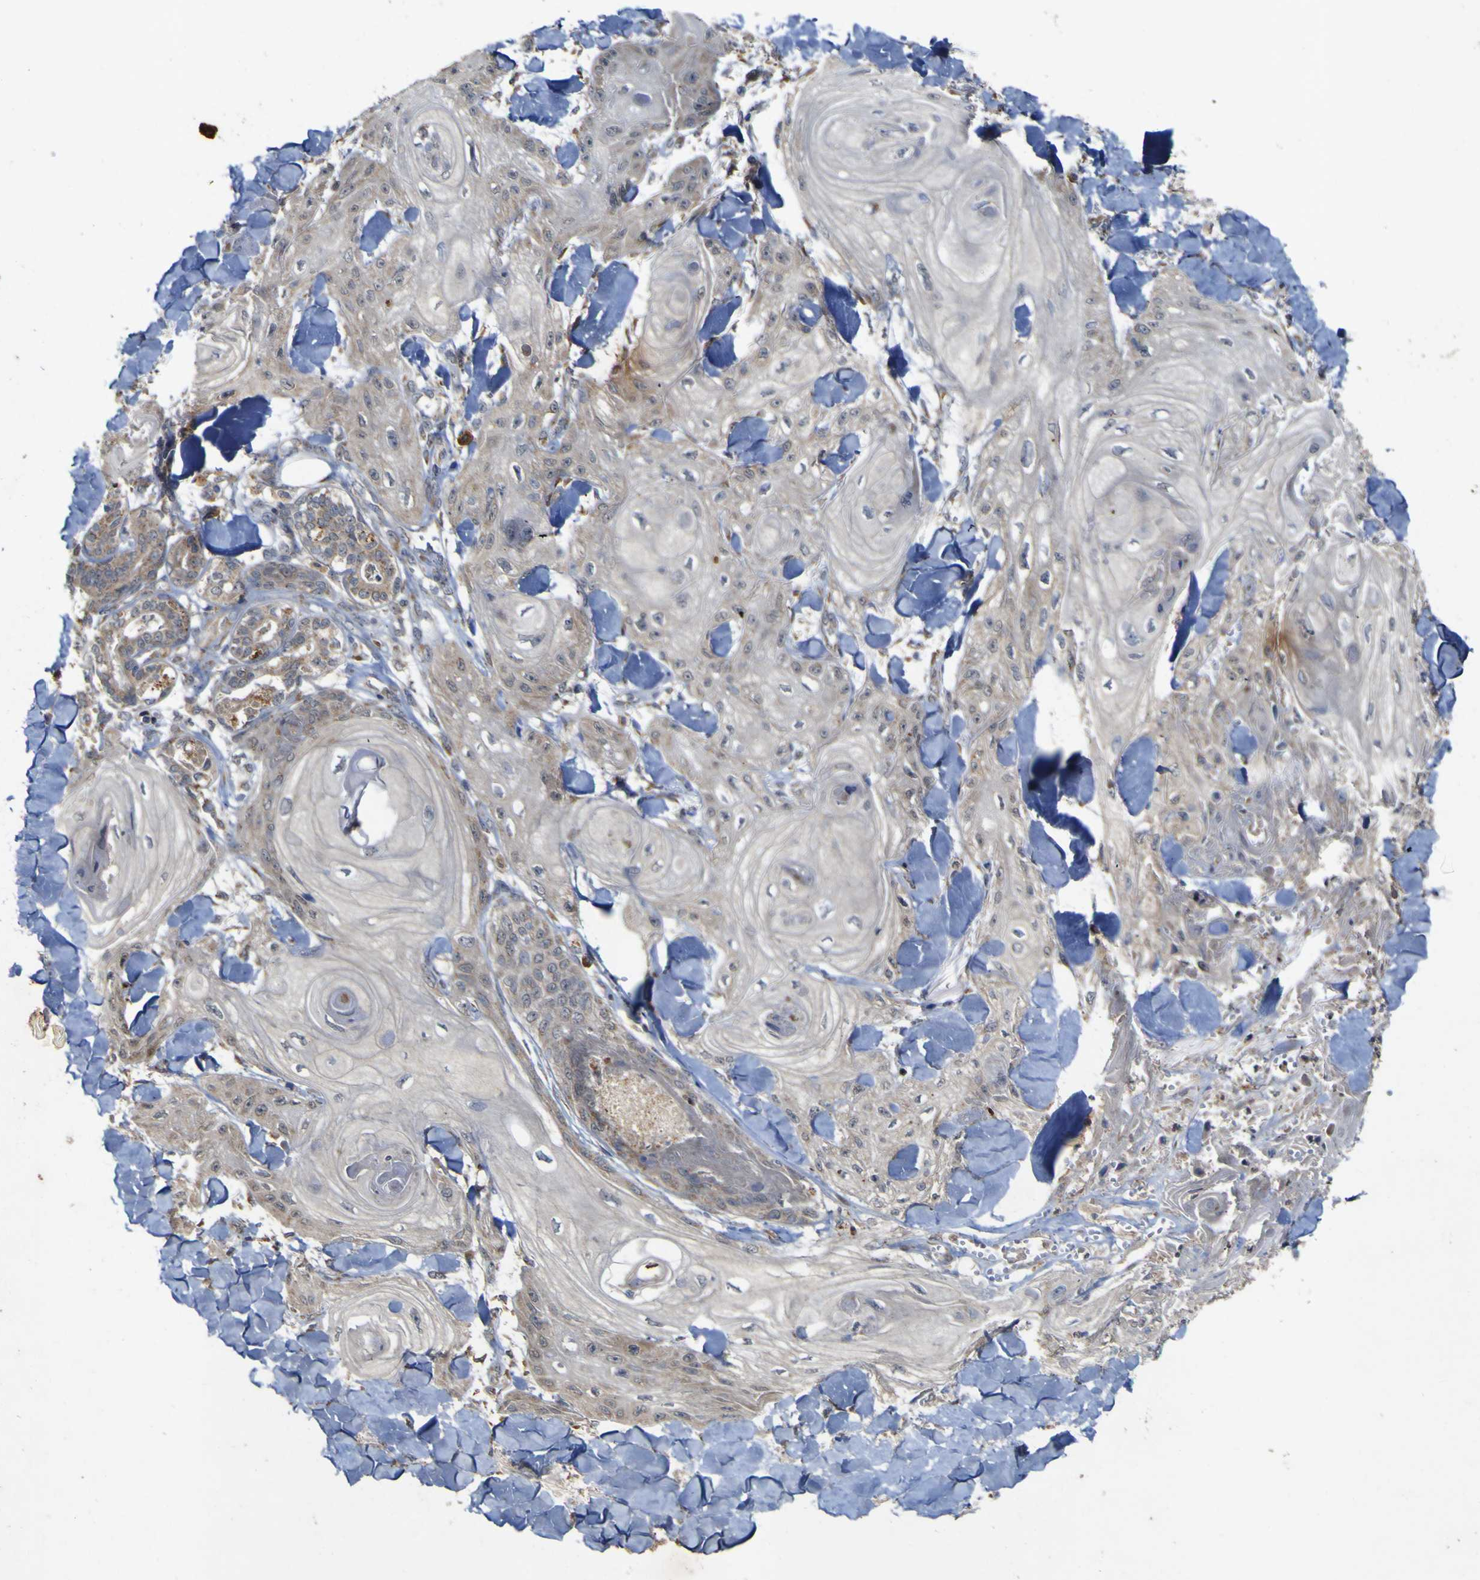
{"staining": {"intensity": "weak", "quantity": "<25%", "location": "cytoplasmic/membranous"}, "tissue": "skin cancer", "cell_type": "Tumor cells", "image_type": "cancer", "snomed": [{"axis": "morphology", "description": "Squamous cell carcinoma, NOS"}, {"axis": "topography", "description": "Skin"}], "caption": "Tumor cells show no significant staining in squamous cell carcinoma (skin).", "gene": "IRAK2", "patient": {"sex": "male", "age": 74}}